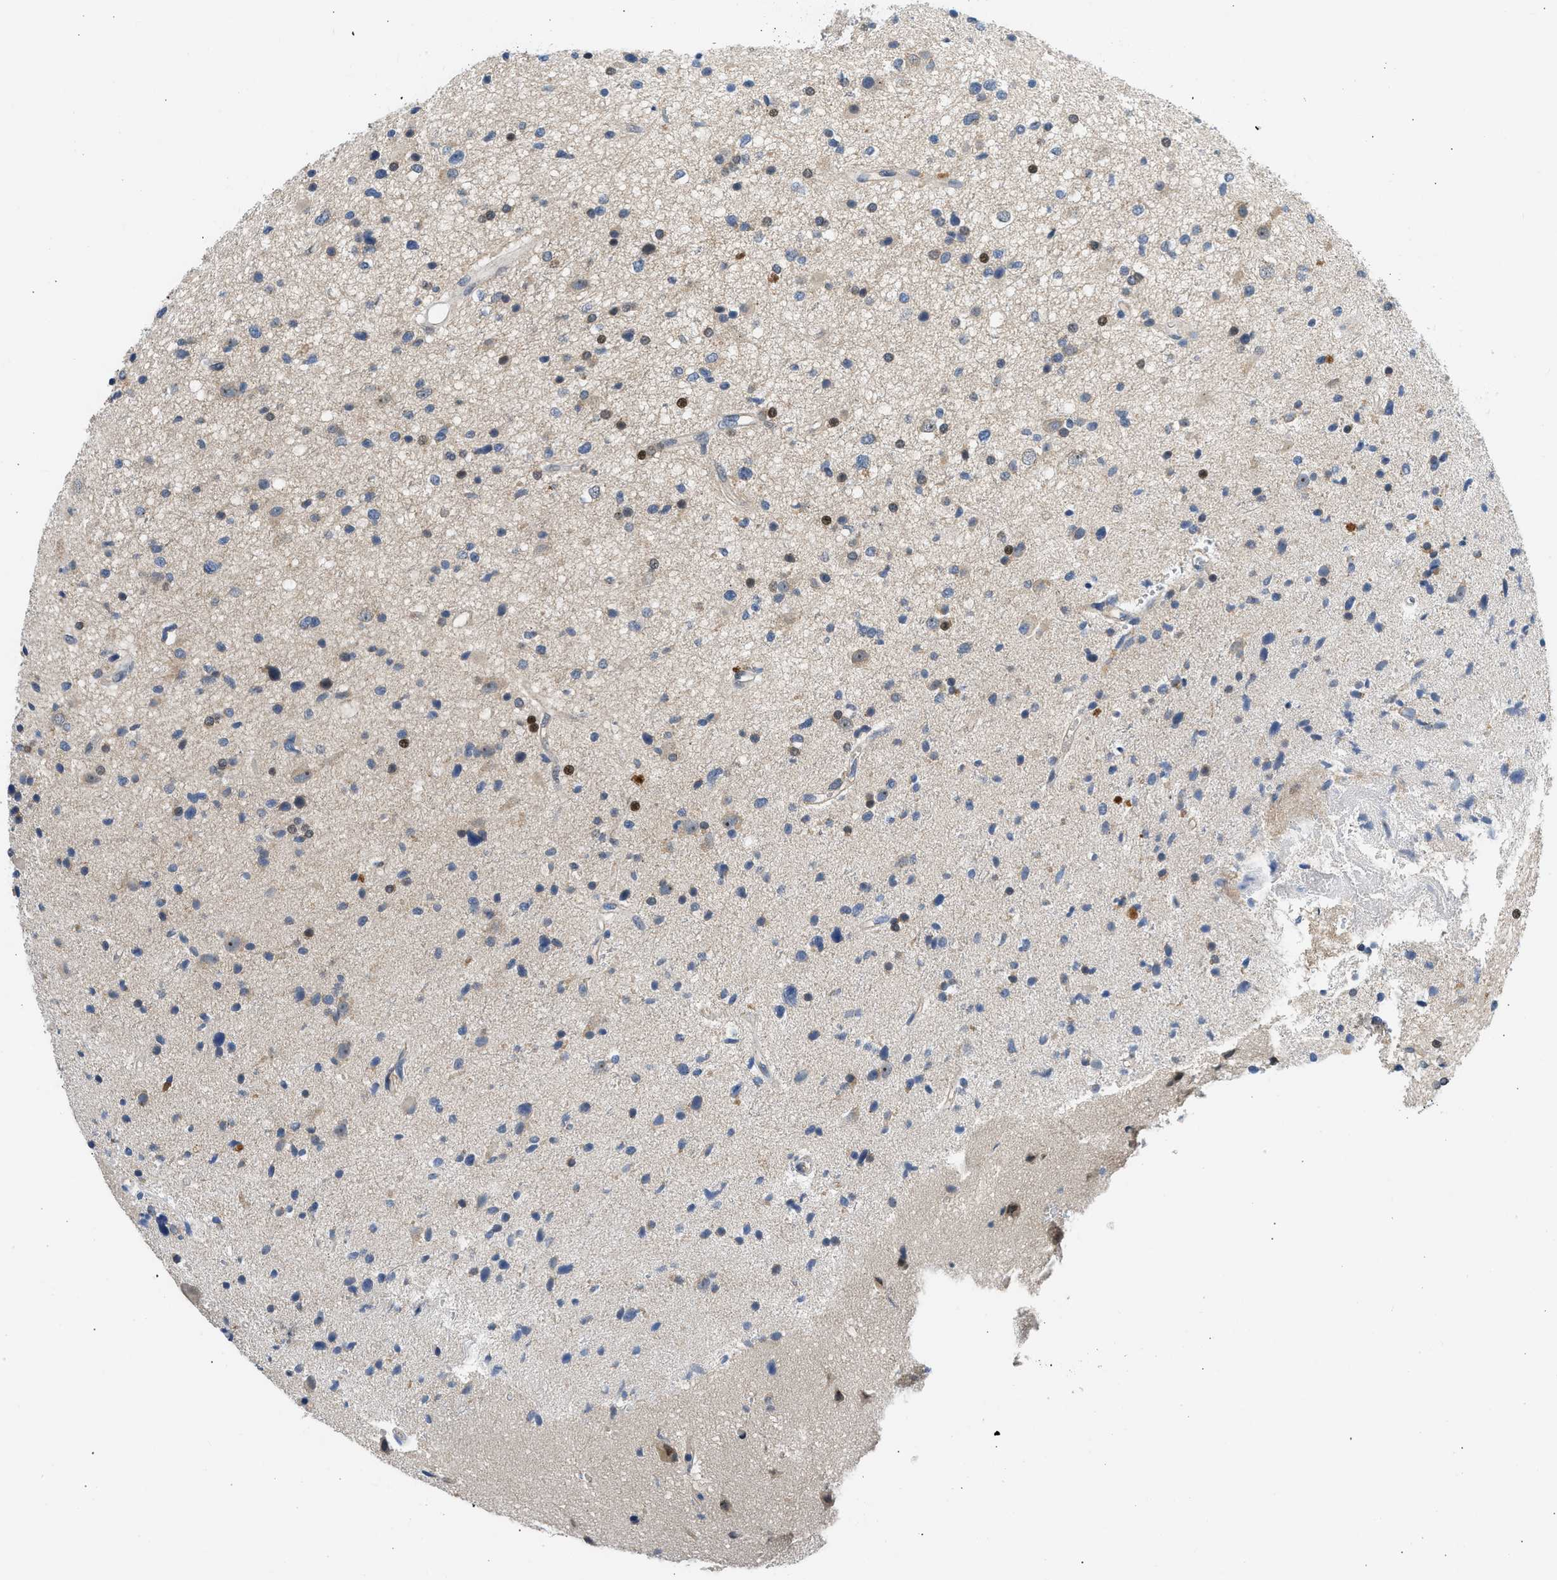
{"staining": {"intensity": "moderate", "quantity": "<25%", "location": "nuclear"}, "tissue": "glioma", "cell_type": "Tumor cells", "image_type": "cancer", "snomed": [{"axis": "morphology", "description": "Glioma, malignant, High grade"}, {"axis": "topography", "description": "Brain"}], "caption": "Human high-grade glioma (malignant) stained with a brown dye exhibits moderate nuclear positive staining in approximately <25% of tumor cells.", "gene": "OLIG3", "patient": {"sex": "male", "age": 33}}